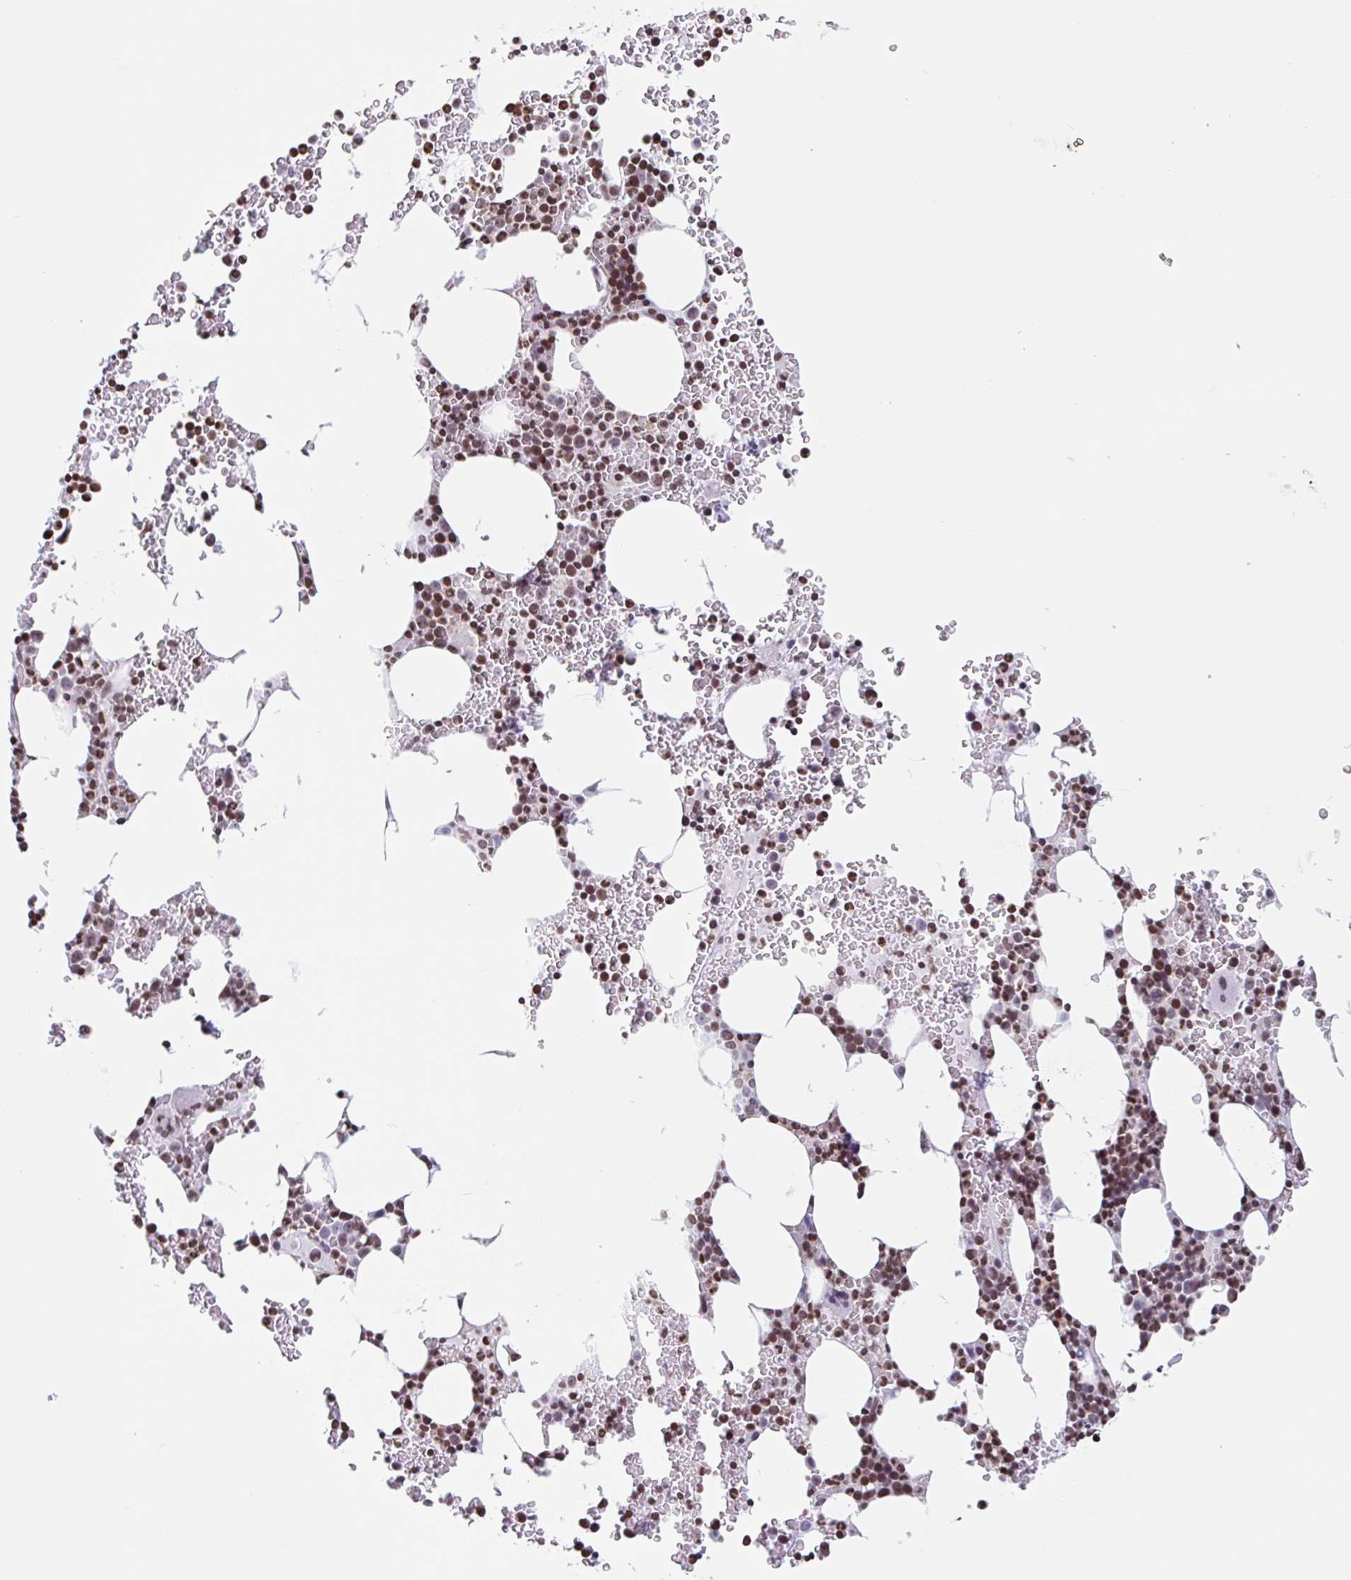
{"staining": {"intensity": "strong", "quantity": ">75%", "location": "nuclear"}, "tissue": "bone marrow", "cell_type": "Hematopoietic cells", "image_type": "normal", "snomed": [{"axis": "morphology", "description": "Normal tissue, NOS"}, {"axis": "topography", "description": "Bone marrow"}], "caption": "Bone marrow stained with a brown dye displays strong nuclear positive staining in about >75% of hematopoietic cells.", "gene": "NOL6", "patient": {"sex": "female", "age": 62}}